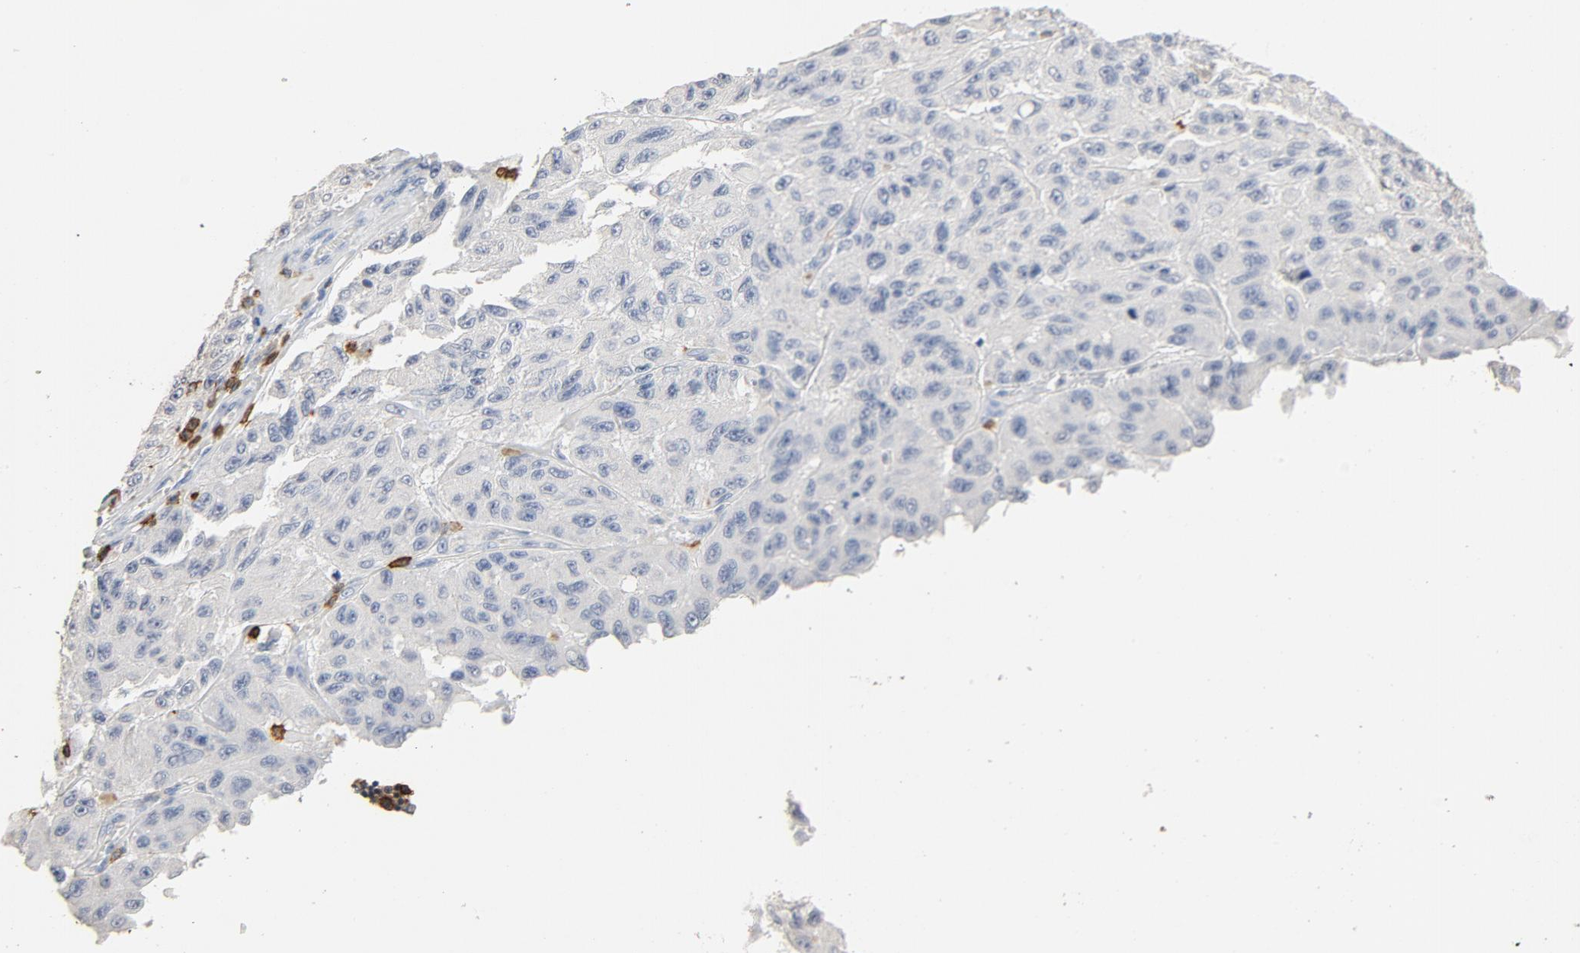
{"staining": {"intensity": "negative", "quantity": "none", "location": "none"}, "tissue": "melanoma", "cell_type": "Tumor cells", "image_type": "cancer", "snomed": [{"axis": "morphology", "description": "Malignant melanoma, NOS"}, {"axis": "topography", "description": "Skin"}], "caption": "DAB immunohistochemical staining of melanoma exhibits no significant expression in tumor cells.", "gene": "CD247", "patient": {"sex": "male", "age": 30}}